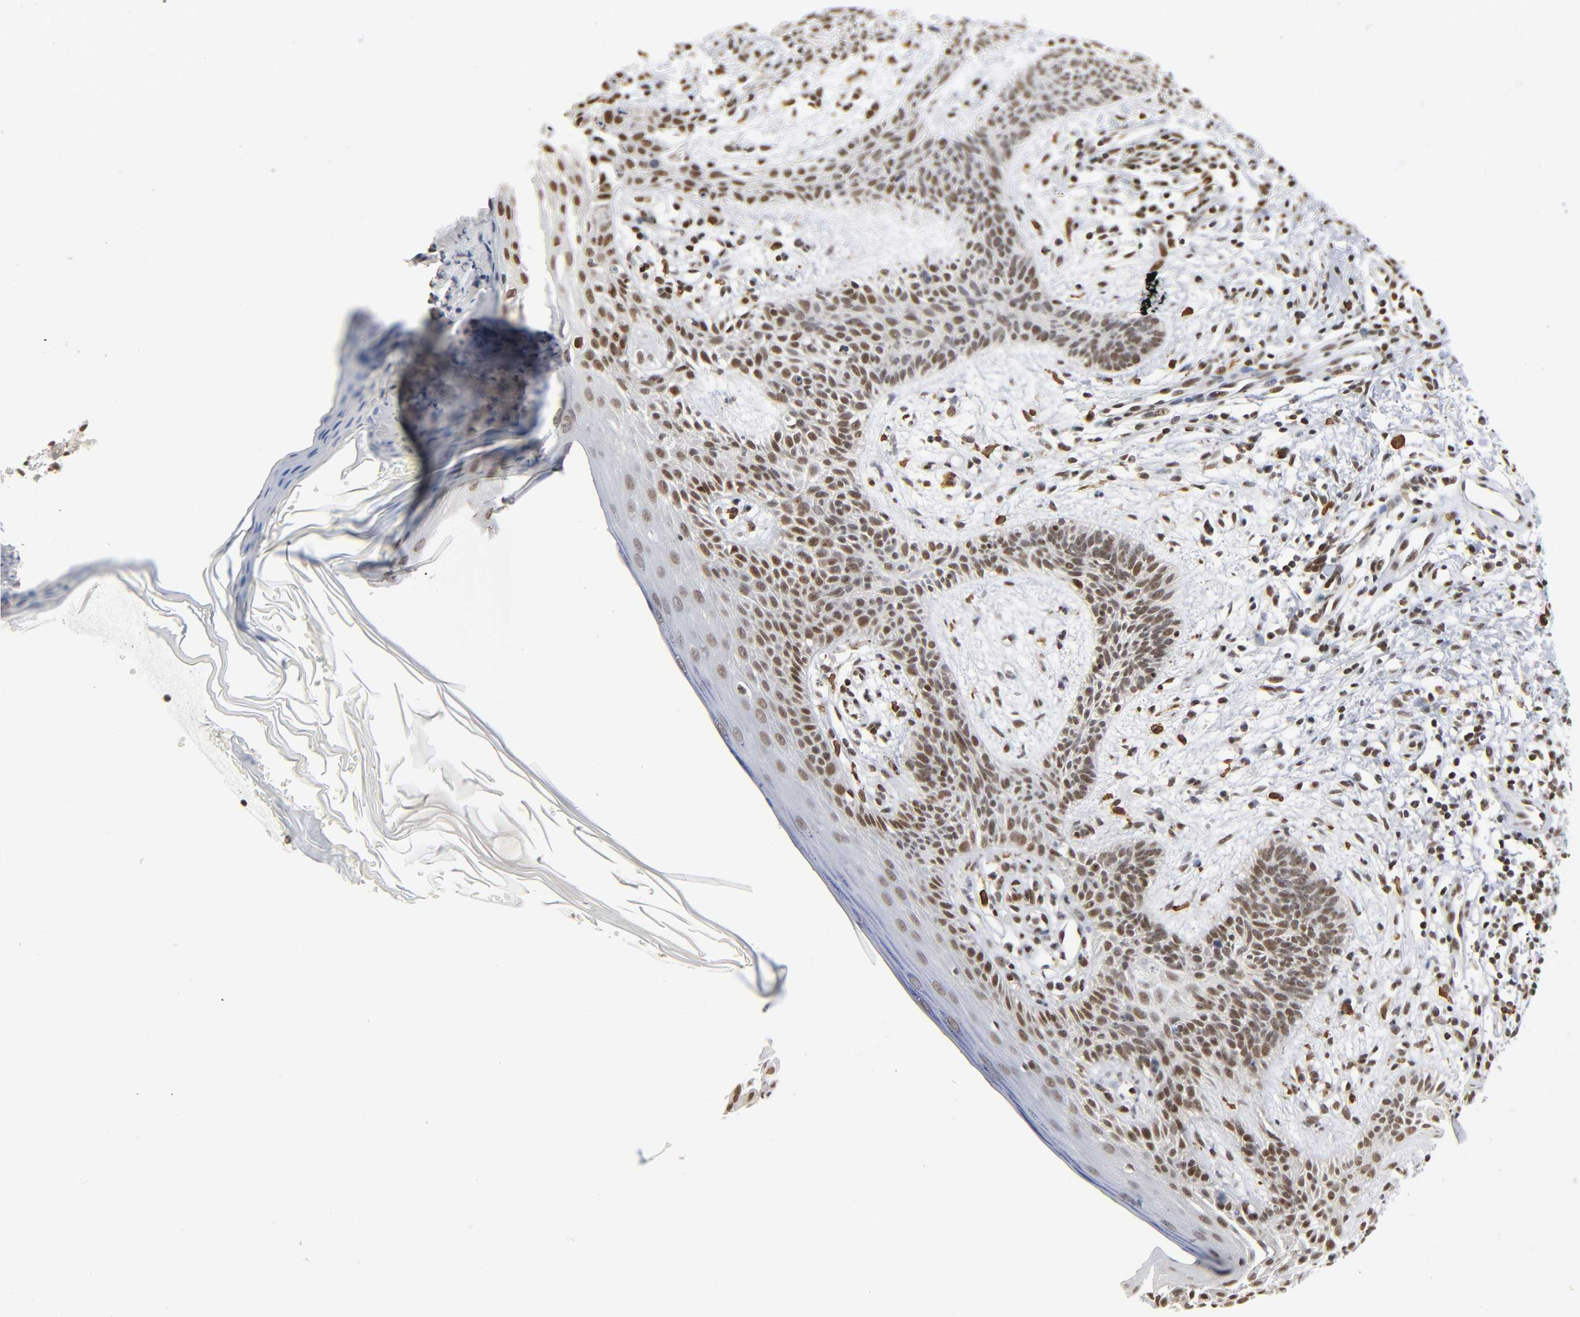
{"staining": {"intensity": "moderate", "quantity": ">75%", "location": "nuclear"}, "tissue": "skin cancer", "cell_type": "Tumor cells", "image_type": "cancer", "snomed": [{"axis": "morphology", "description": "Normal tissue, NOS"}, {"axis": "morphology", "description": "Basal cell carcinoma"}, {"axis": "topography", "description": "Skin"}], "caption": "Brown immunohistochemical staining in skin basal cell carcinoma demonstrates moderate nuclear positivity in approximately >75% of tumor cells. The protein of interest is shown in brown color, while the nuclei are stained blue.", "gene": "SUMO1", "patient": {"sex": "female", "age": 69}}